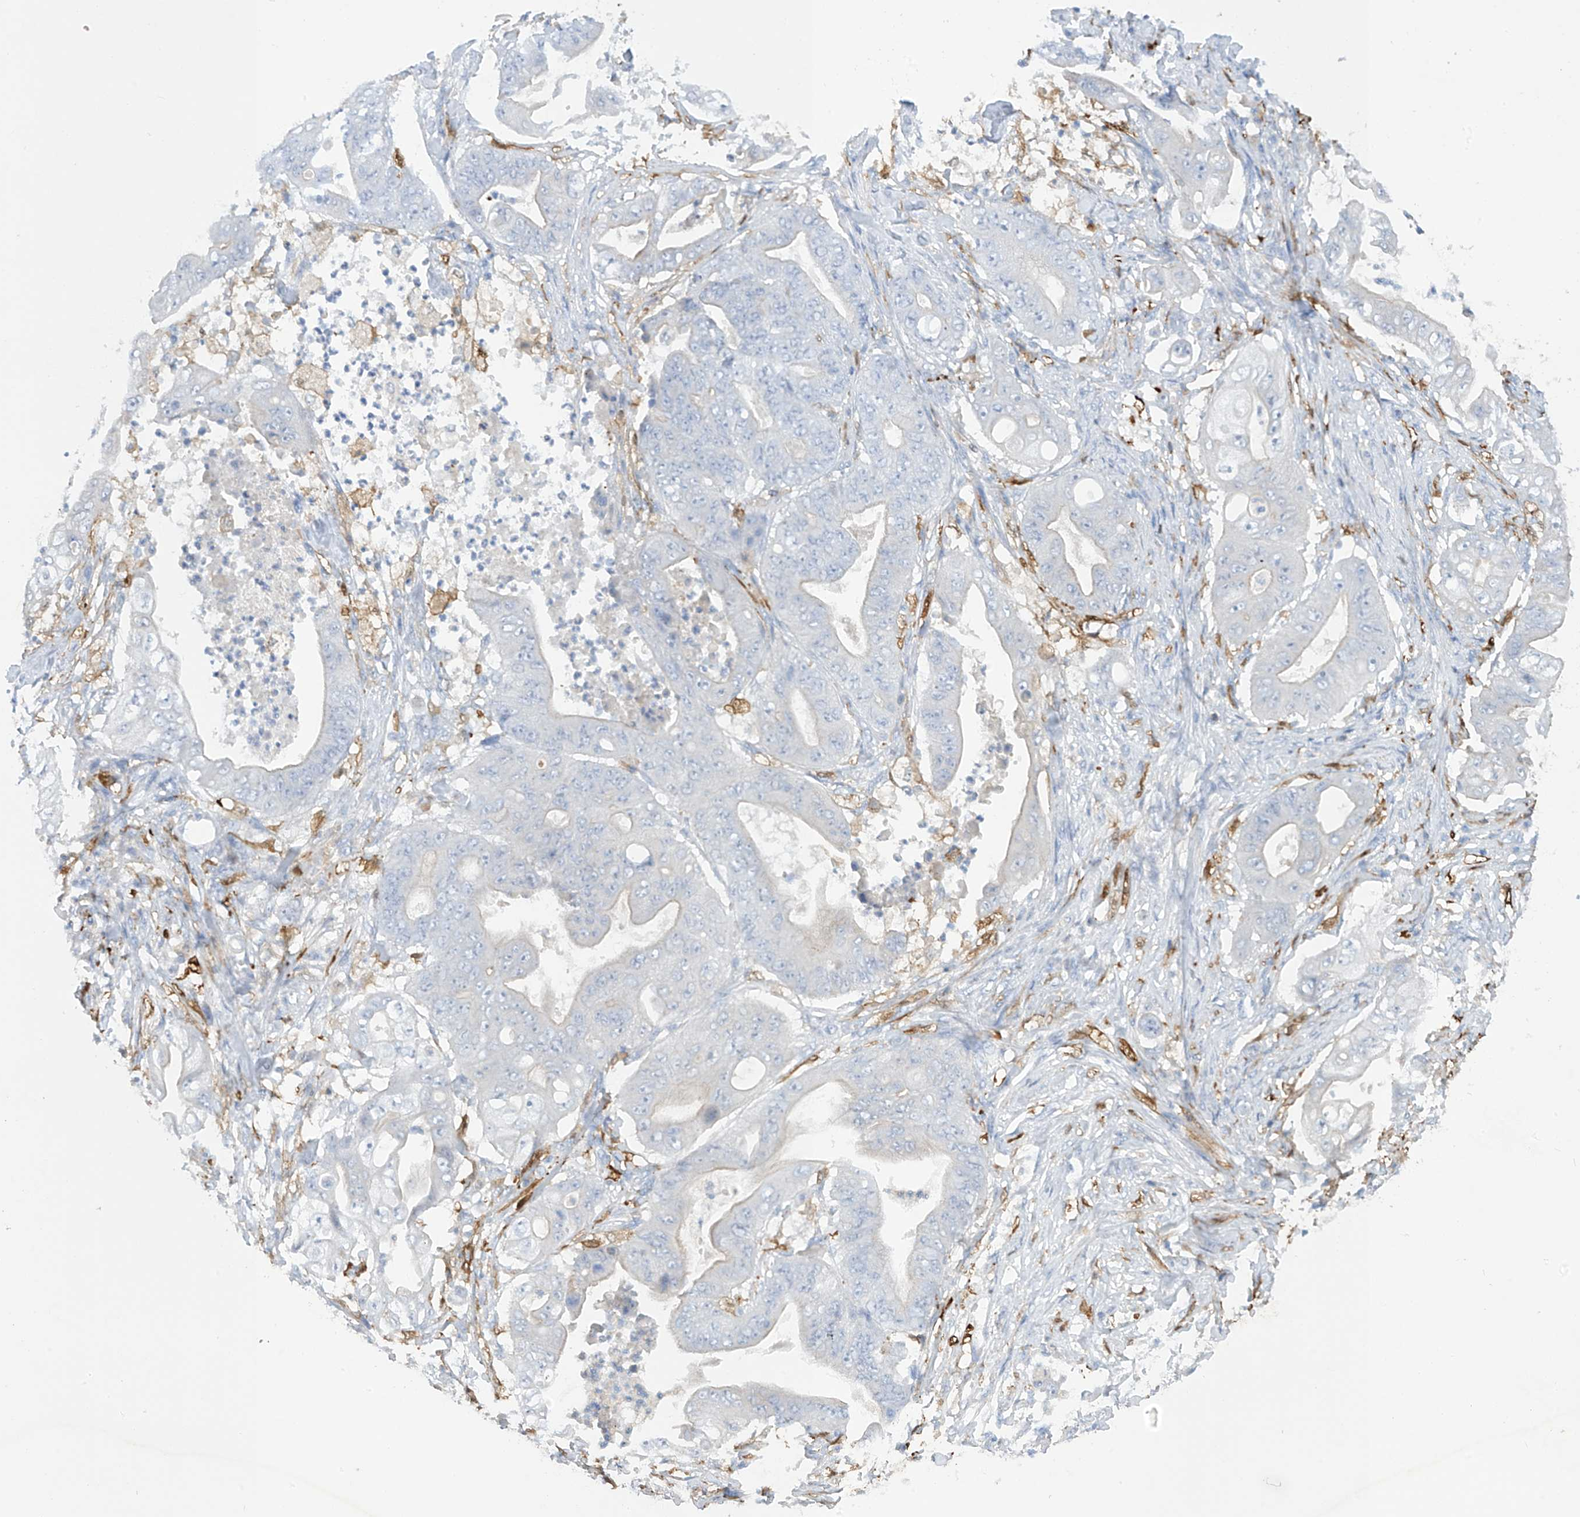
{"staining": {"intensity": "negative", "quantity": "none", "location": "none"}, "tissue": "stomach cancer", "cell_type": "Tumor cells", "image_type": "cancer", "snomed": [{"axis": "morphology", "description": "Adenocarcinoma, NOS"}, {"axis": "topography", "description": "Stomach"}], "caption": "Tumor cells are negative for protein expression in human stomach adenocarcinoma. (Stains: DAB (3,3'-diaminobenzidine) immunohistochemistry with hematoxylin counter stain, Microscopy: brightfield microscopy at high magnification).", "gene": "TRMT2B", "patient": {"sex": "female", "age": 73}}